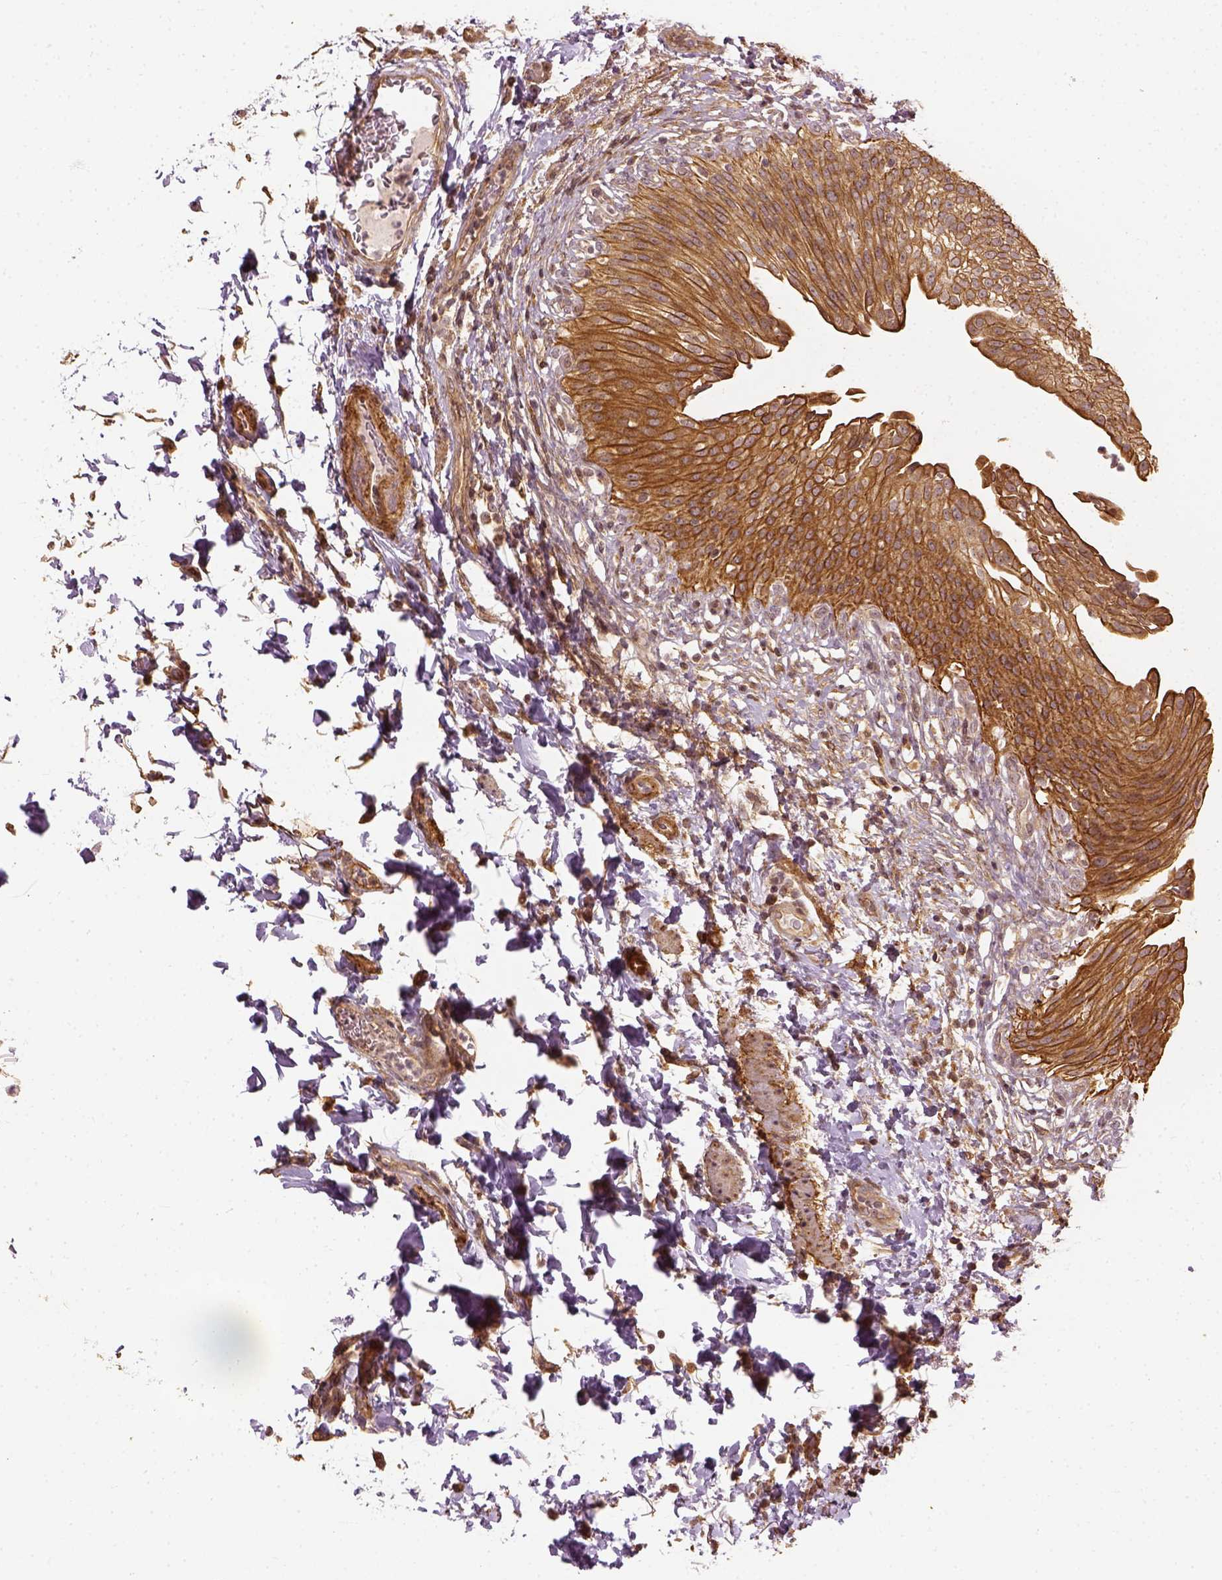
{"staining": {"intensity": "moderate", "quantity": ">75%", "location": "cytoplasmic/membranous"}, "tissue": "urinary bladder", "cell_type": "Urothelial cells", "image_type": "normal", "snomed": [{"axis": "morphology", "description": "Normal tissue, NOS"}, {"axis": "topography", "description": "Urinary bladder"}, {"axis": "topography", "description": "Peripheral nerve tissue"}], "caption": "Immunohistochemistry micrograph of benign human urinary bladder stained for a protein (brown), which shows medium levels of moderate cytoplasmic/membranous positivity in about >75% of urothelial cells.", "gene": "VEGFA", "patient": {"sex": "female", "age": 60}}